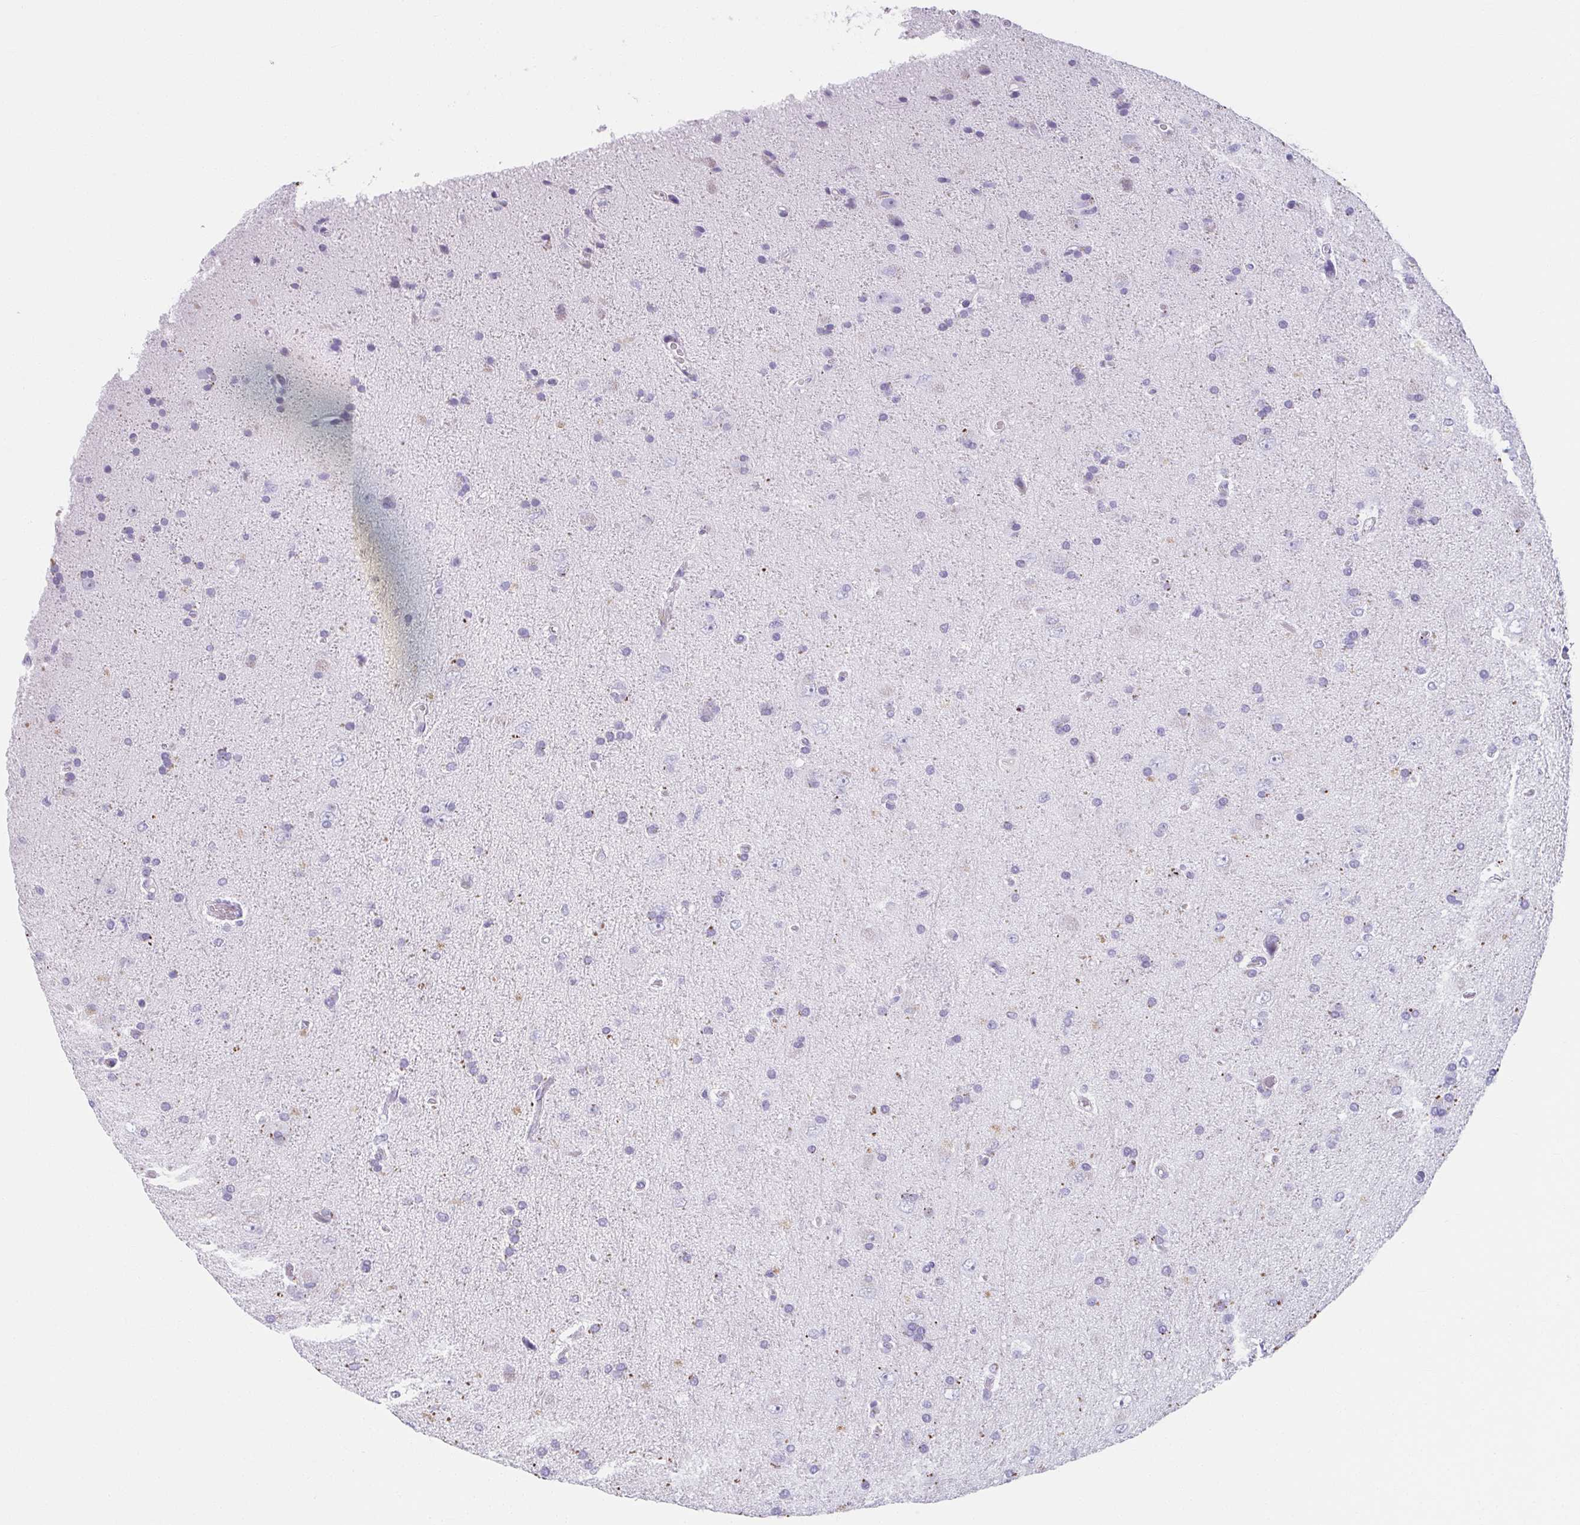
{"staining": {"intensity": "negative", "quantity": "none", "location": "none"}, "tissue": "glioma", "cell_type": "Tumor cells", "image_type": "cancer", "snomed": [{"axis": "morphology", "description": "Glioma, malignant, High grade"}, {"axis": "topography", "description": "Cerebral cortex"}], "caption": "Malignant high-grade glioma was stained to show a protein in brown. There is no significant staining in tumor cells.", "gene": "MOBP", "patient": {"sex": "male", "age": 70}}